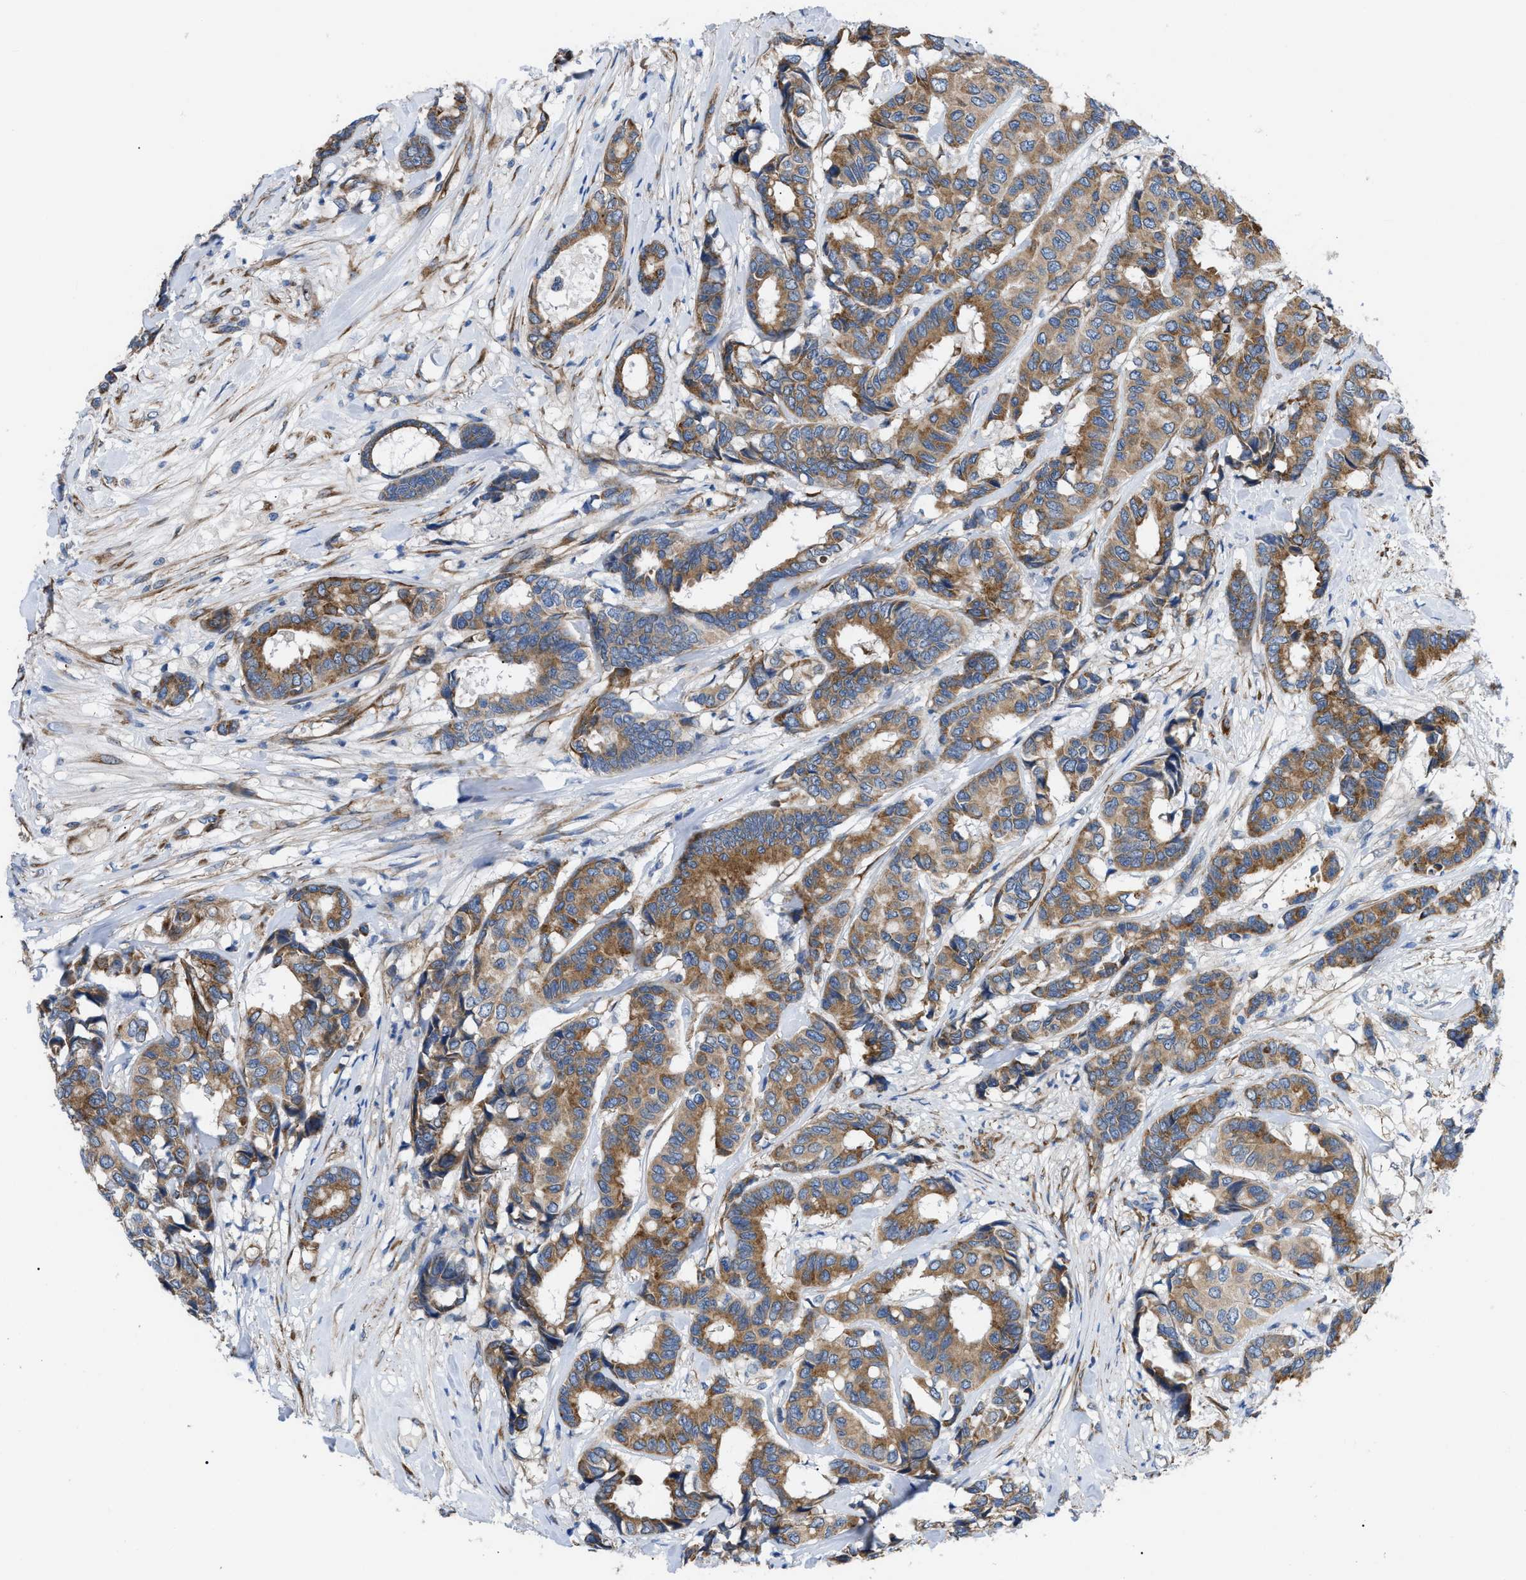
{"staining": {"intensity": "moderate", "quantity": ">75%", "location": "cytoplasmic/membranous"}, "tissue": "breast cancer", "cell_type": "Tumor cells", "image_type": "cancer", "snomed": [{"axis": "morphology", "description": "Duct carcinoma"}, {"axis": "topography", "description": "Breast"}], "caption": "Approximately >75% of tumor cells in breast cancer (intraductal carcinoma) demonstrate moderate cytoplasmic/membranous protein staining as visualized by brown immunohistochemical staining.", "gene": "MYO10", "patient": {"sex": "female", "age": 87}}